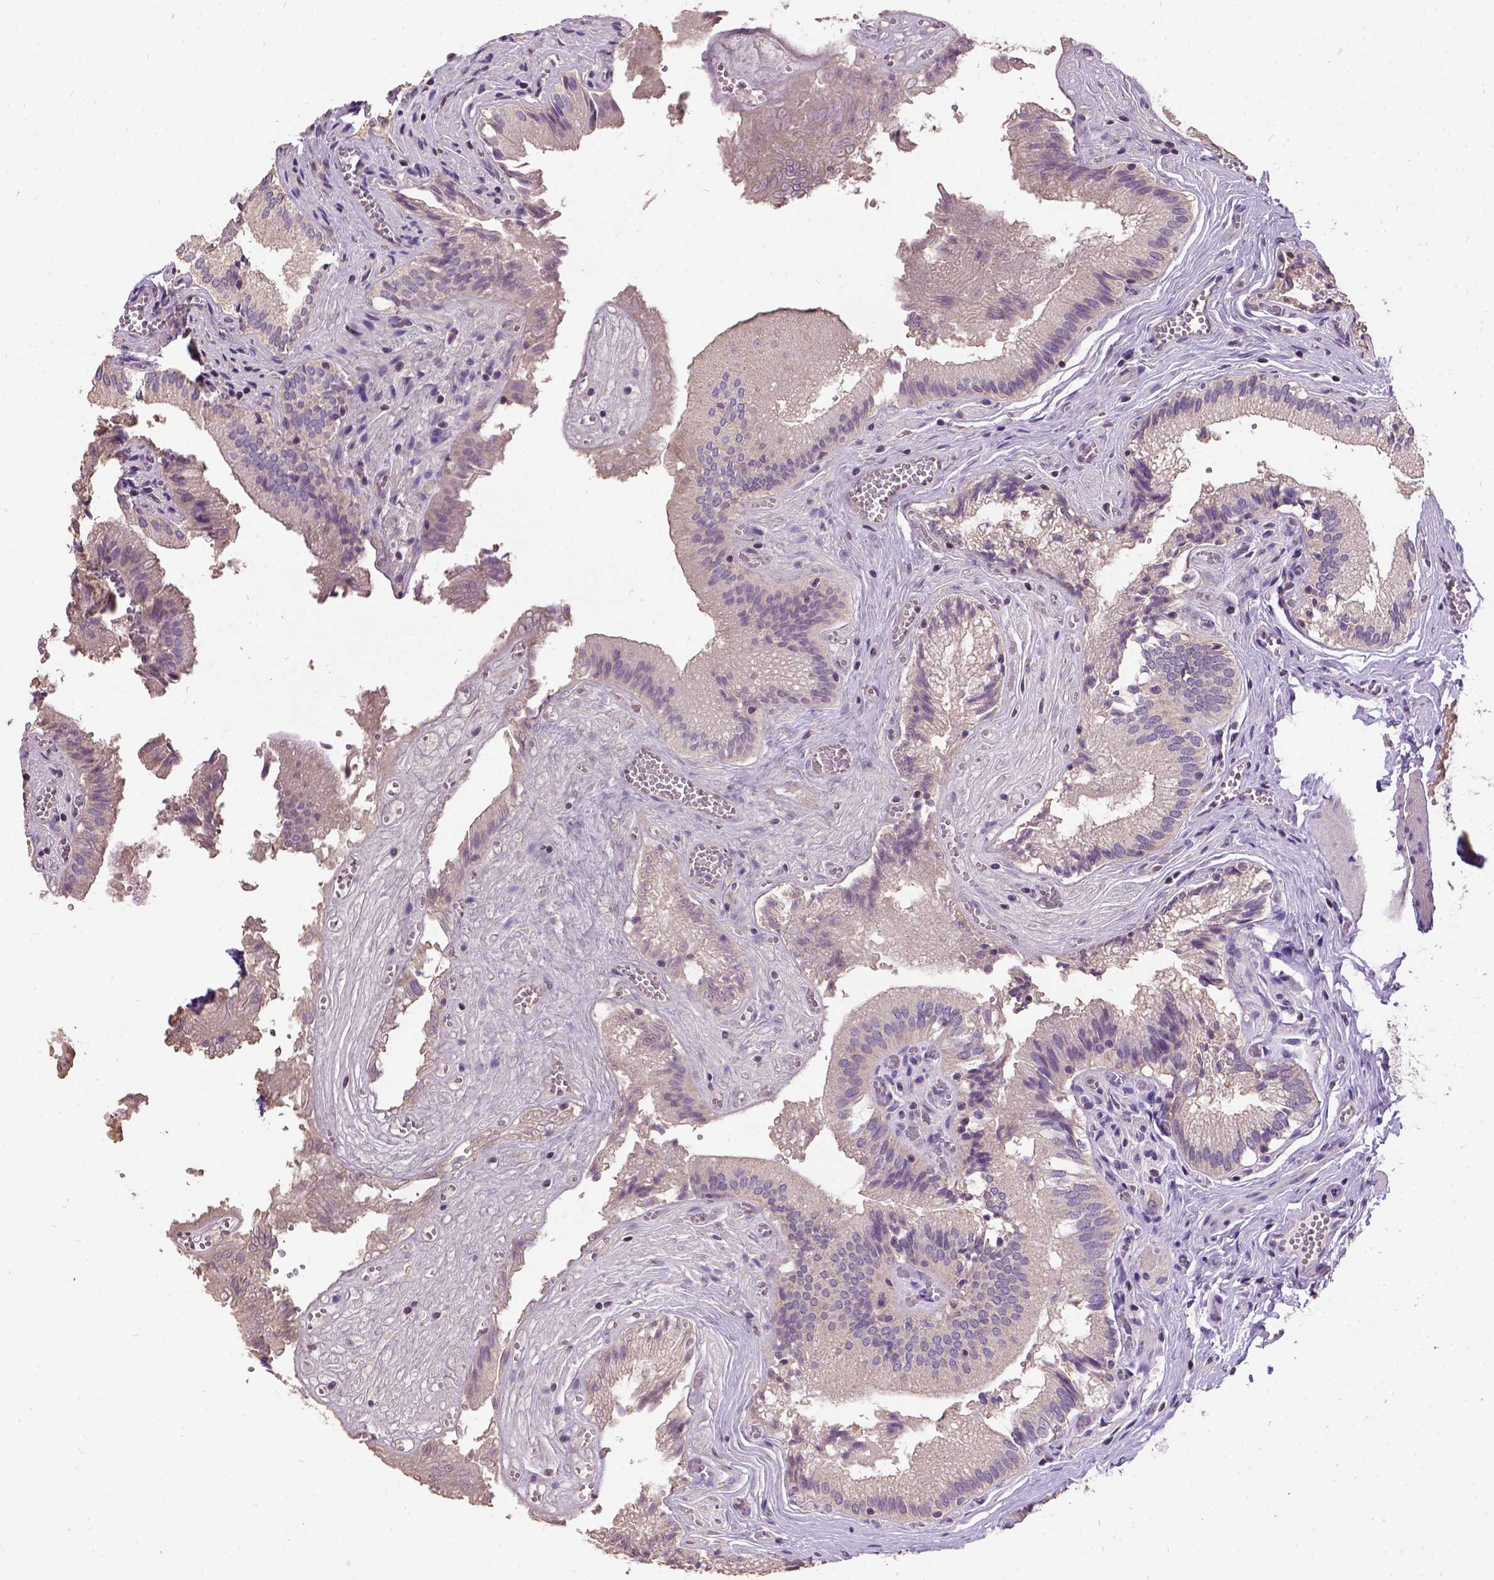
{"staining": {"intensity": "weak", "quantity": "25%-75%", "location": "cytoplasmic/membranous"}, "tissue": "gallbladder", "cell_type": "Glandular cells", "image_type": "normal", "snomed": [{"axis": "morphology", "description": "Normal tissue, NOS"}, {"axis": "topography", "description": "Gallbladder"}, {"axis": "topography", "description": "Peripheral nerve tissue"}], "caption": "This is an image of immunohistochemistry (IHC) staining of normal gallbladder, which shows weak positivity in the cytoplasmic/membranous of glandular cells.", "gene": "DQX1", "patient": {"sex": "male", "age": 17}}